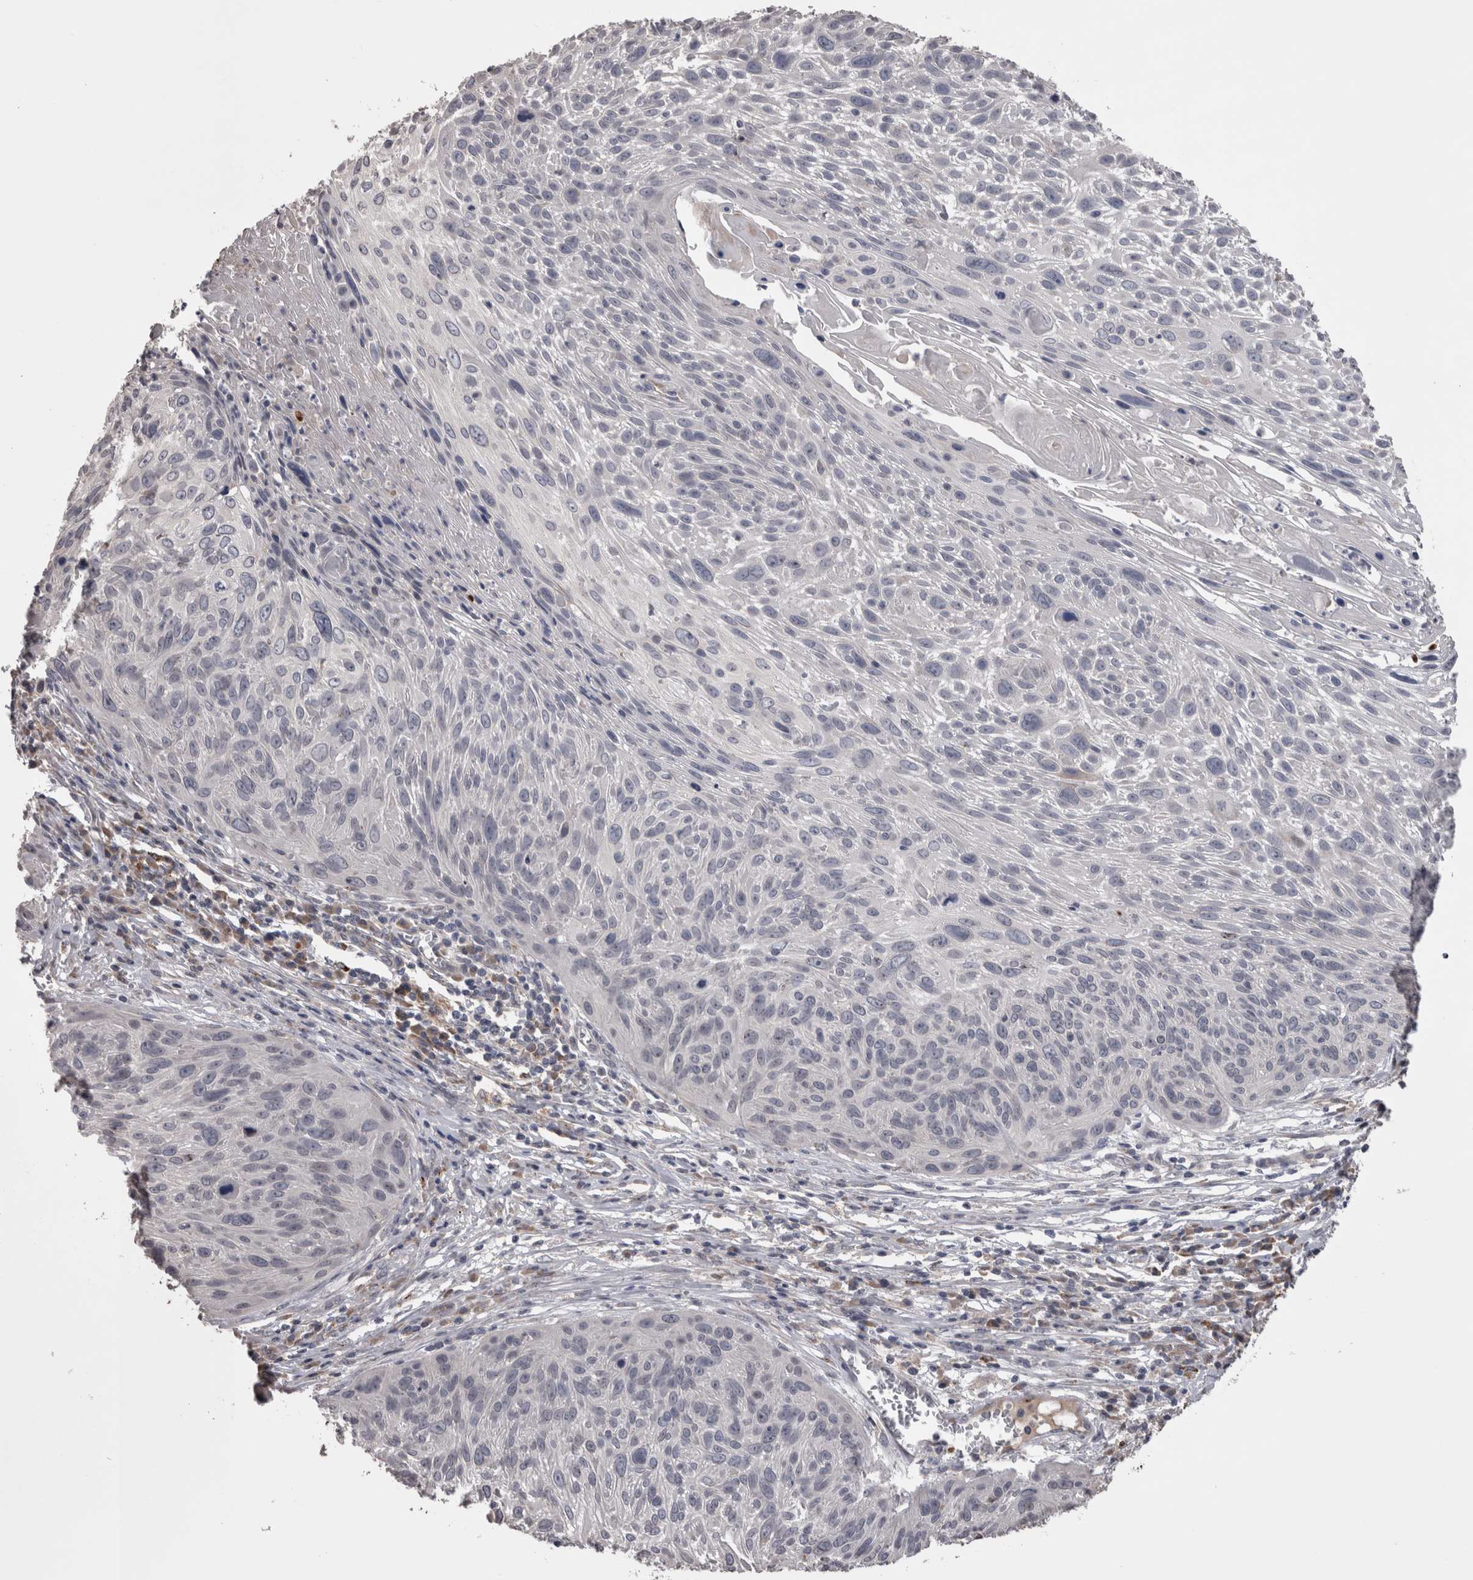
{"staining": {"intensity": "negative", "quantity": "none", "location": "none"}, "tissue": "cervical cancer", "cell_type": "Tumor cells", "image_type": "cancer", "snomed": [{"axis": "morphology", "description": "Squamous cell carcinoma, NOS"}, {"axis": "topography", "description": "Cervix"}], "caption": "Protein analysis of squamous cell carcinoma (cervical) exhibits no significant staining in tumor cells.", "gene": "STC1", "patient": {"sex": "female", "age": 51}}